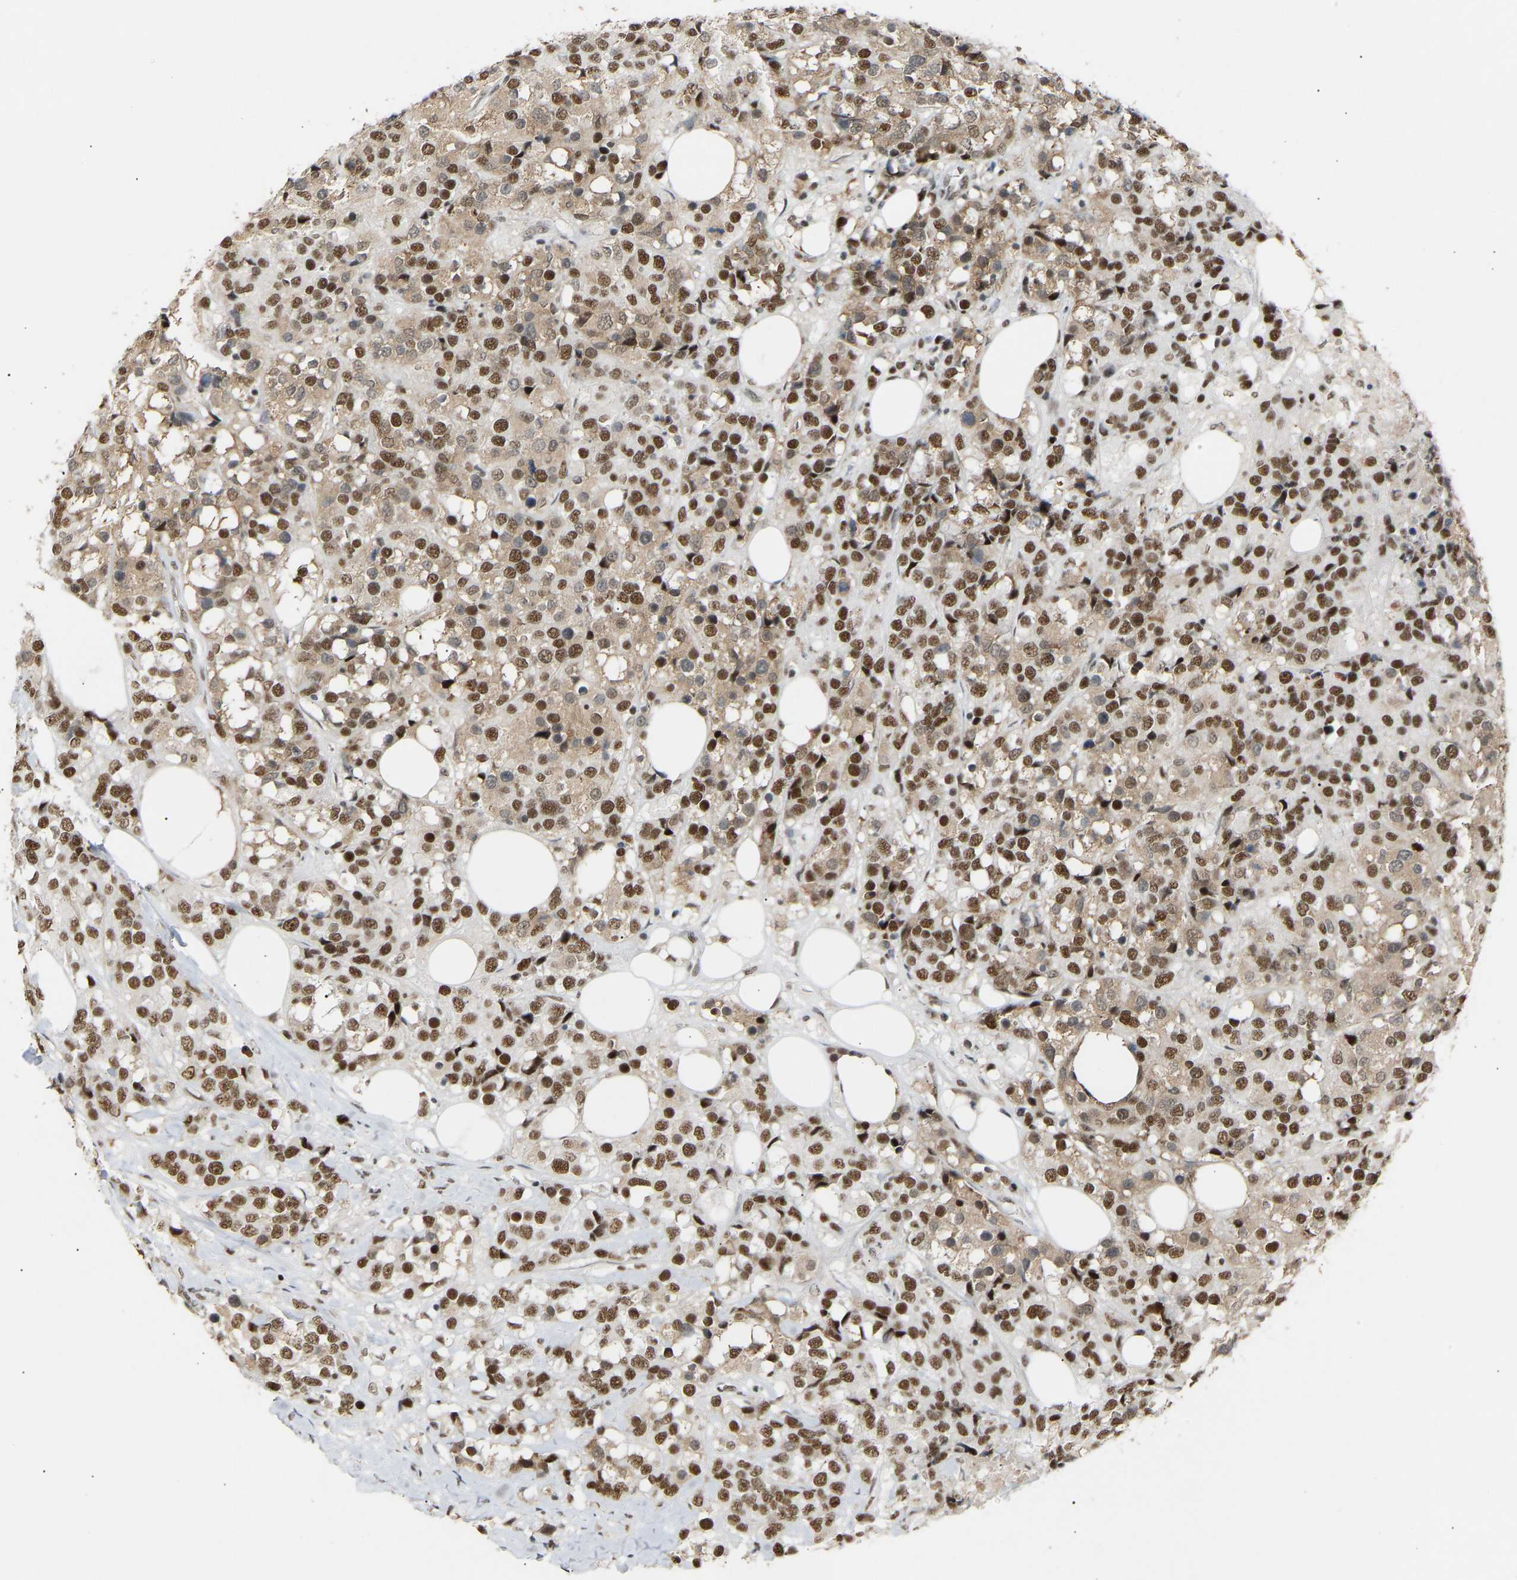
{"staining": {"intensity": "strong", "quantity": ">75%", "location": "nuclear"}, "tissue": "breast cancer", "cell_type": "Tumor cells", "image_type": "cancer", "snomed": [{"axis": "morphology", "description": "Lobular carcinoma"}, {"axis": "topography", "description": "Breast"}], "caption": "Breast cancer (lobular carcinoma) was stained to show a protein in brown. There is high levels of strong nuclear positivity in about >75% of tumor cells. (DAB (3,3'-diaminobenzidine) IHC, brown staining for protein, blue staining for nuclei).", "gene": "NELFB", "patient": {"sex": "female", "age": 59}}